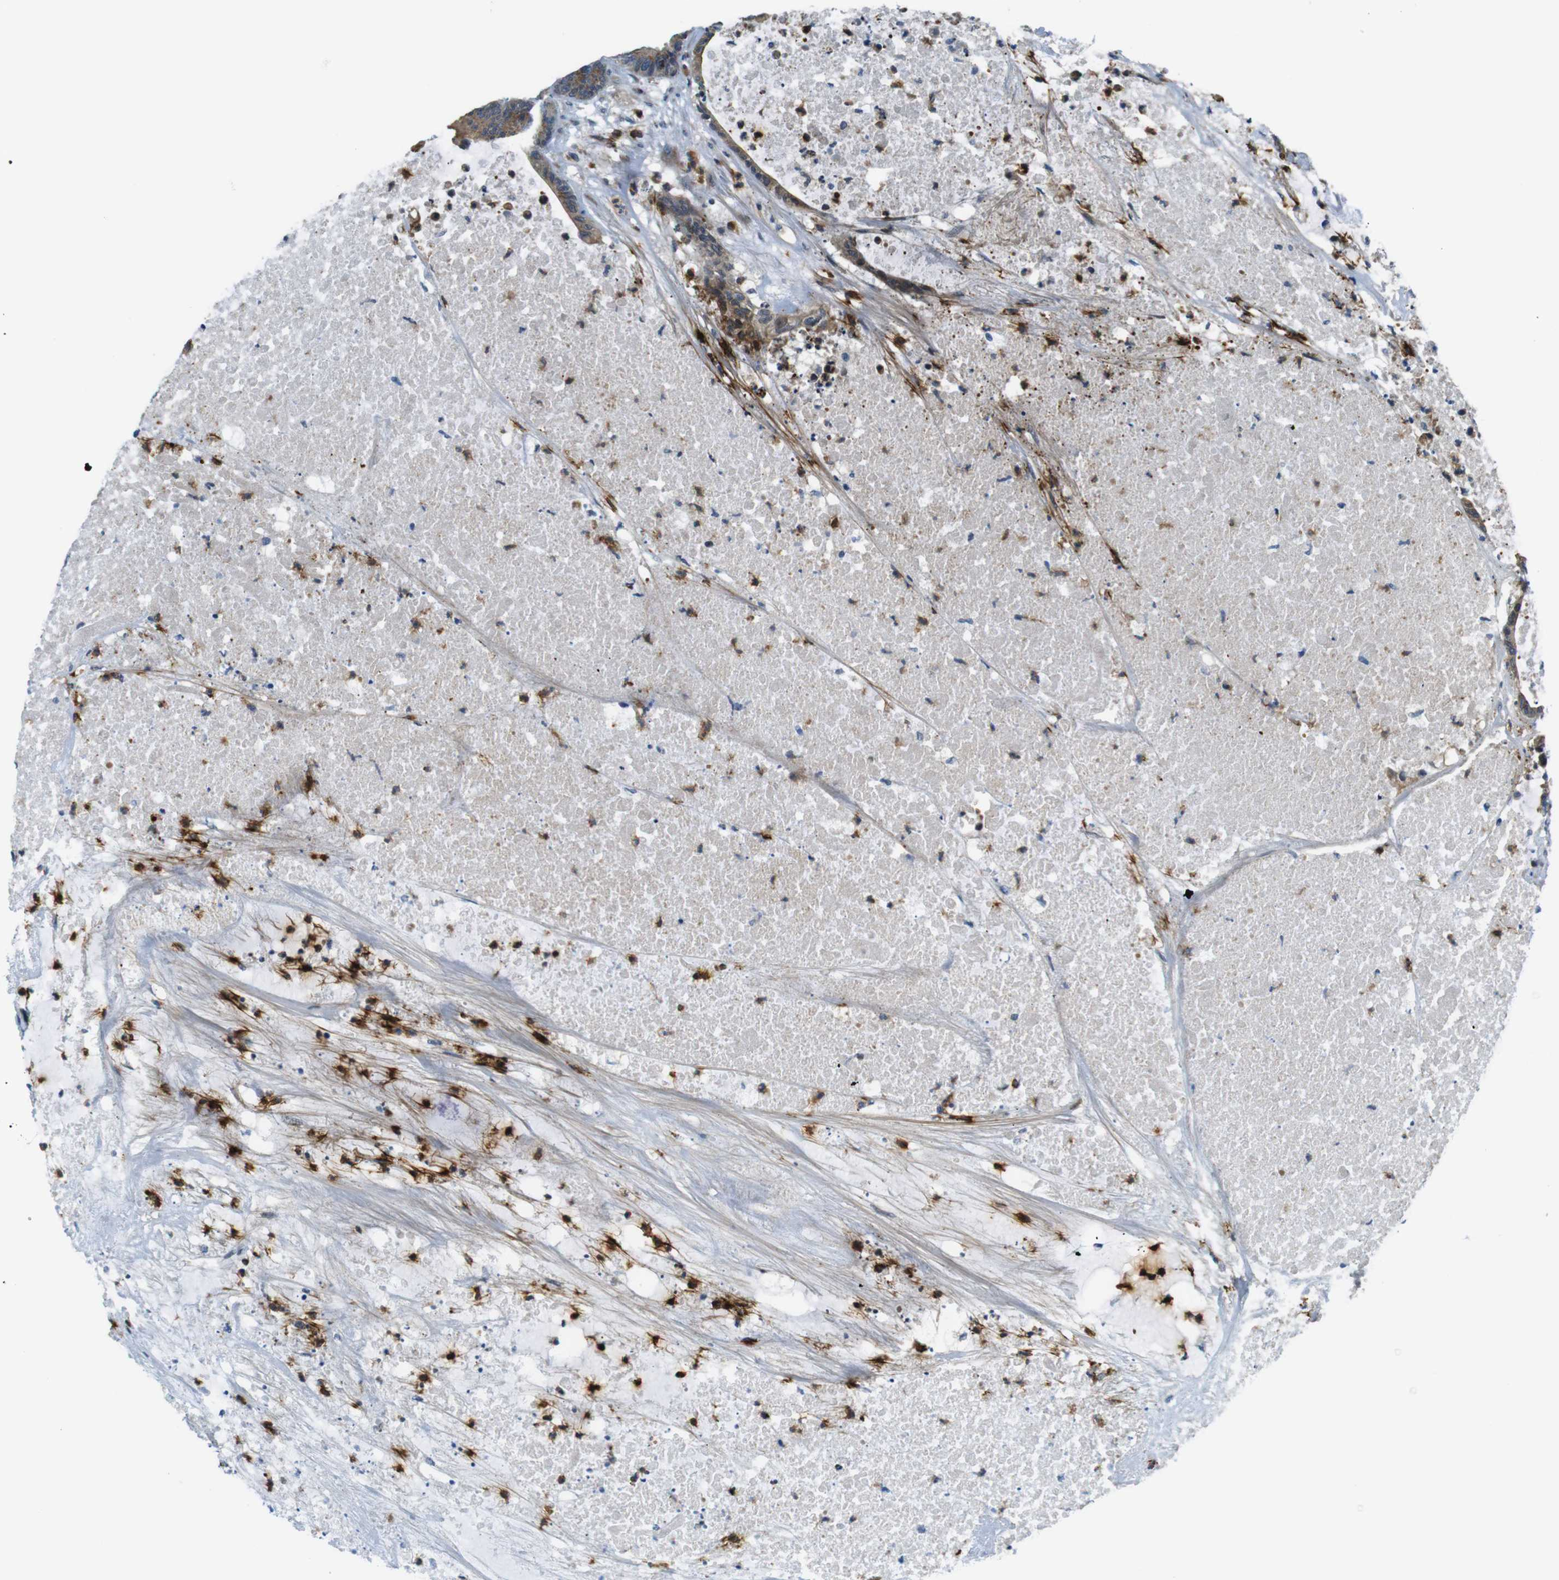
{"staining": {"intensity": "moderate", "quantity": ">75%", "location": "cytoplasmic/membranous"}, "tissue": "colorectal cancer", "cell_type": "Tumor cells", "image_type": "cancer", "snomed": [{"axis": "morphology", "description": "Adenocarcinoma, NOS"}, {"axis": "topography", "description": "Colon"}], "caption": "Protein staining shows moderate cytoplasmic/membranous expression in approximately >75% of tumor cells in adenocarcinoma (colorectal).", "gene": "ZDHHC3", "patient": {"sex": "female", "age": 84}}